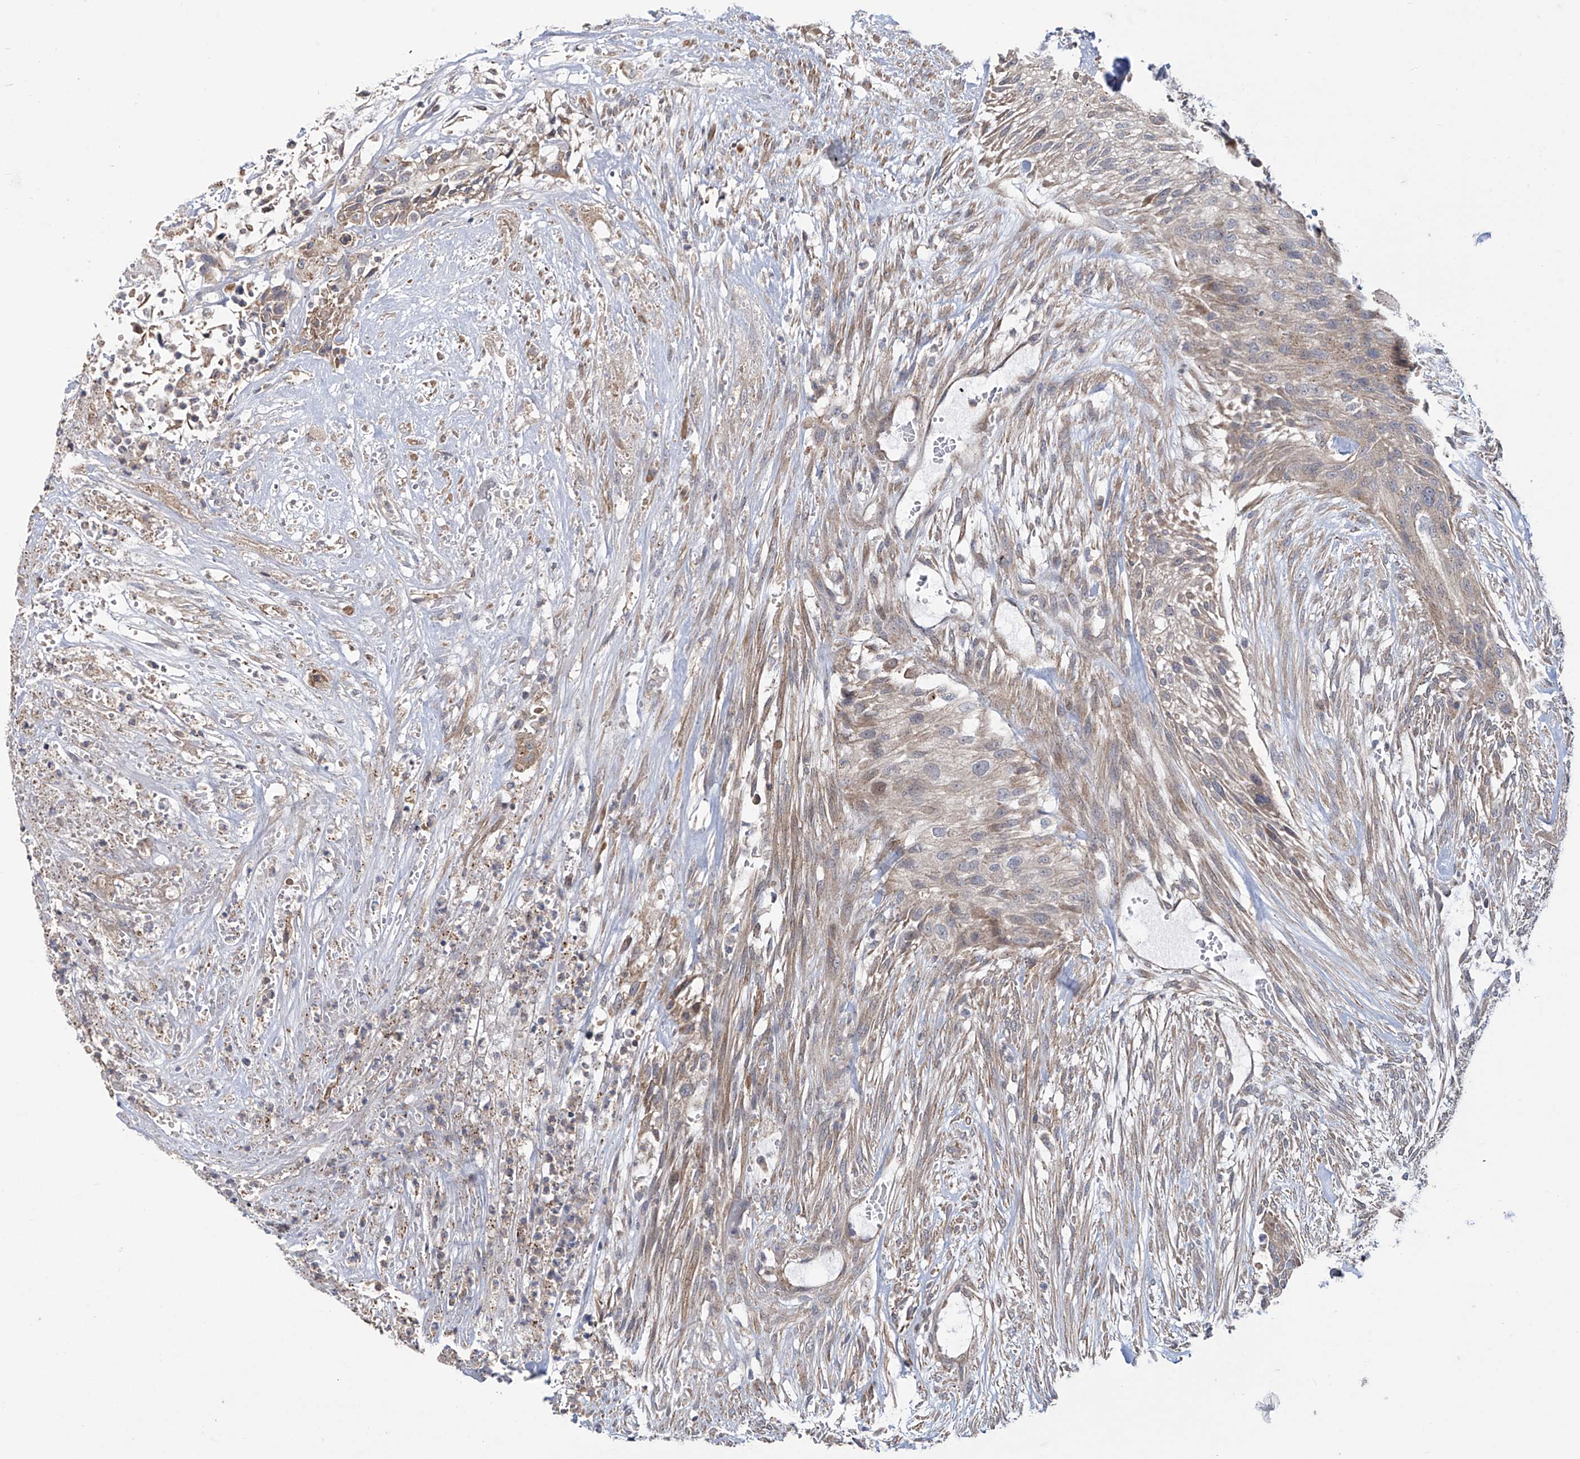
{"staining": {"intensity": "weak", "quantity": "25%-75%", "location": "cytoplasmic/membranous"}, "tissue": "urothelial cancer", "cell_type": "Tumor cells", "image_type": "cancer", "snomed": [{"axis": "morphology", "description": "Urothelial carcinoma, High grade"}, {"axis": "topography", "description": "Urinary bladder"}], "caption": "This is a histology image of immunohistochemistry (IHC) staining of high-grade urothelial carcinoma, which shows weak expression in the cytoplasmic/membranous of tumor cells.", "gene": "TRIM60", "patient": {"sex": "male", "age": 35}}